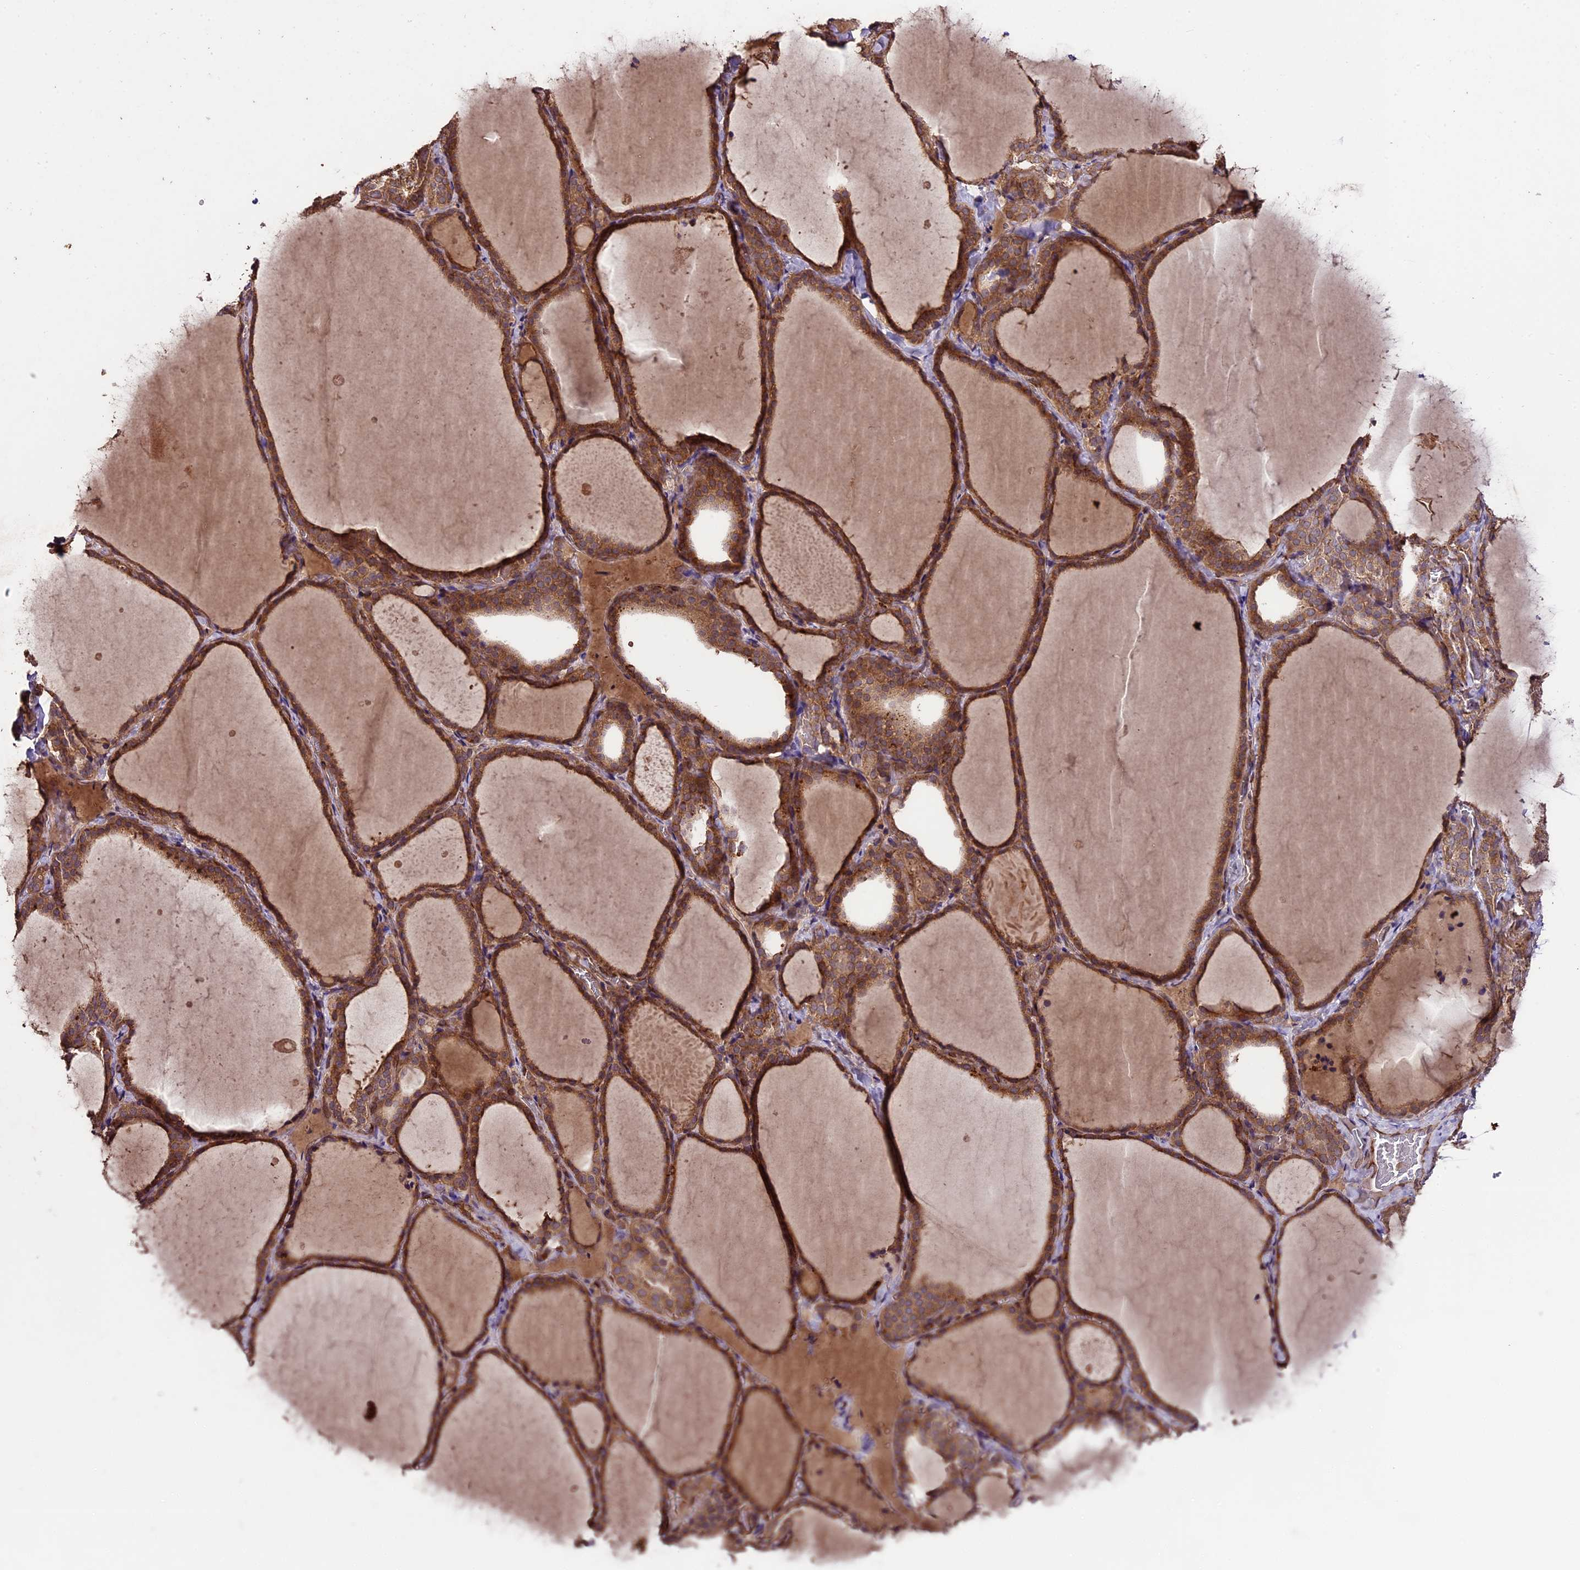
{"staining": {"intensity": "moderate", "quantity": ">75%", "location": "cytoplasmic/membranous"}, "tissue": "thyroid gland", "cell_type": "Glandular cells", "image_type": "normal", "snomed": [{"axis": "morphology", "description": "Normal tissue, NOS"}, {"axis": "topography", "description": "Thyroid gland"}], "caption": "This photomicrograph exhibits unremarkable thyroid gland stained with immunohistochemistry to label a protein in brown. The cytoplasmic/membranous of glandular cells show moderate positivity for the protein. Nuclei are counter-stained blue.", "gene": "TTLL10", "patient": {"sex": "female", "age": 22}}